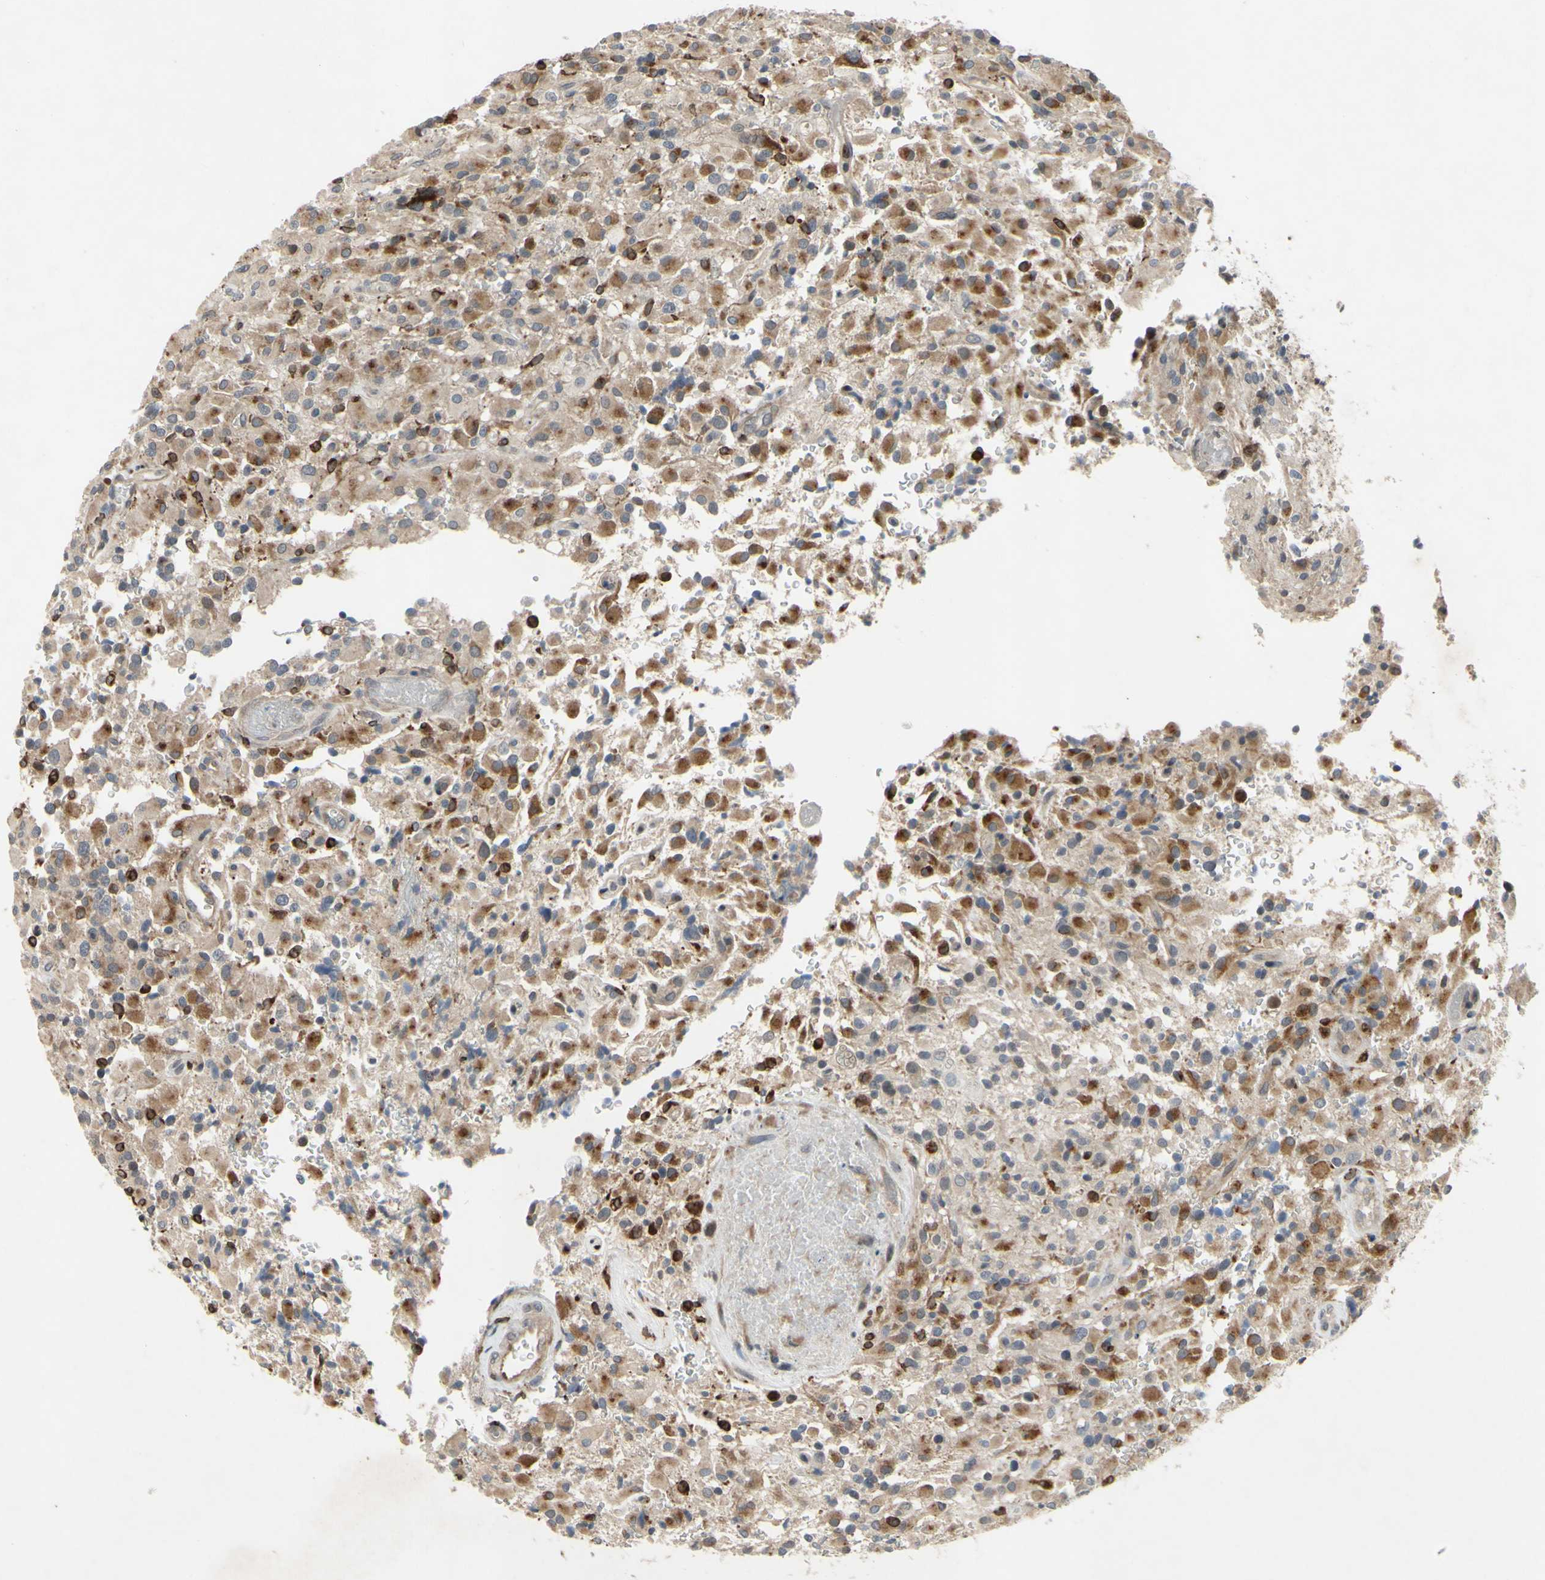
{"staining": {"intensity": "moderate", "quantity": "25%-75%", "location": "cytoplasmic/membranous"}, "tissue": "glioma", "cell_type": "Tumor cells", "image_type": "cancer", "snomed": [{"axis": "morphology", "description": "Glioma, malignant, High grade"}, {"axis": "topography", "description": "Brain"}], "caption": "Immunohistochemistry (IHC) staining of glioma, which demonstrates medium levels of moderate cytoplasmic/membranous staining in approximately 25%-75% of tumor cells indicating moderate cytoplasmic/membranous protein staining. The staining was performed using DAB (brown) for protein detection and nuclei were counterstained in hematoxylin (blue).", "gene": "PLXNA2", "patient": {"sex": "male", "age": 71}}